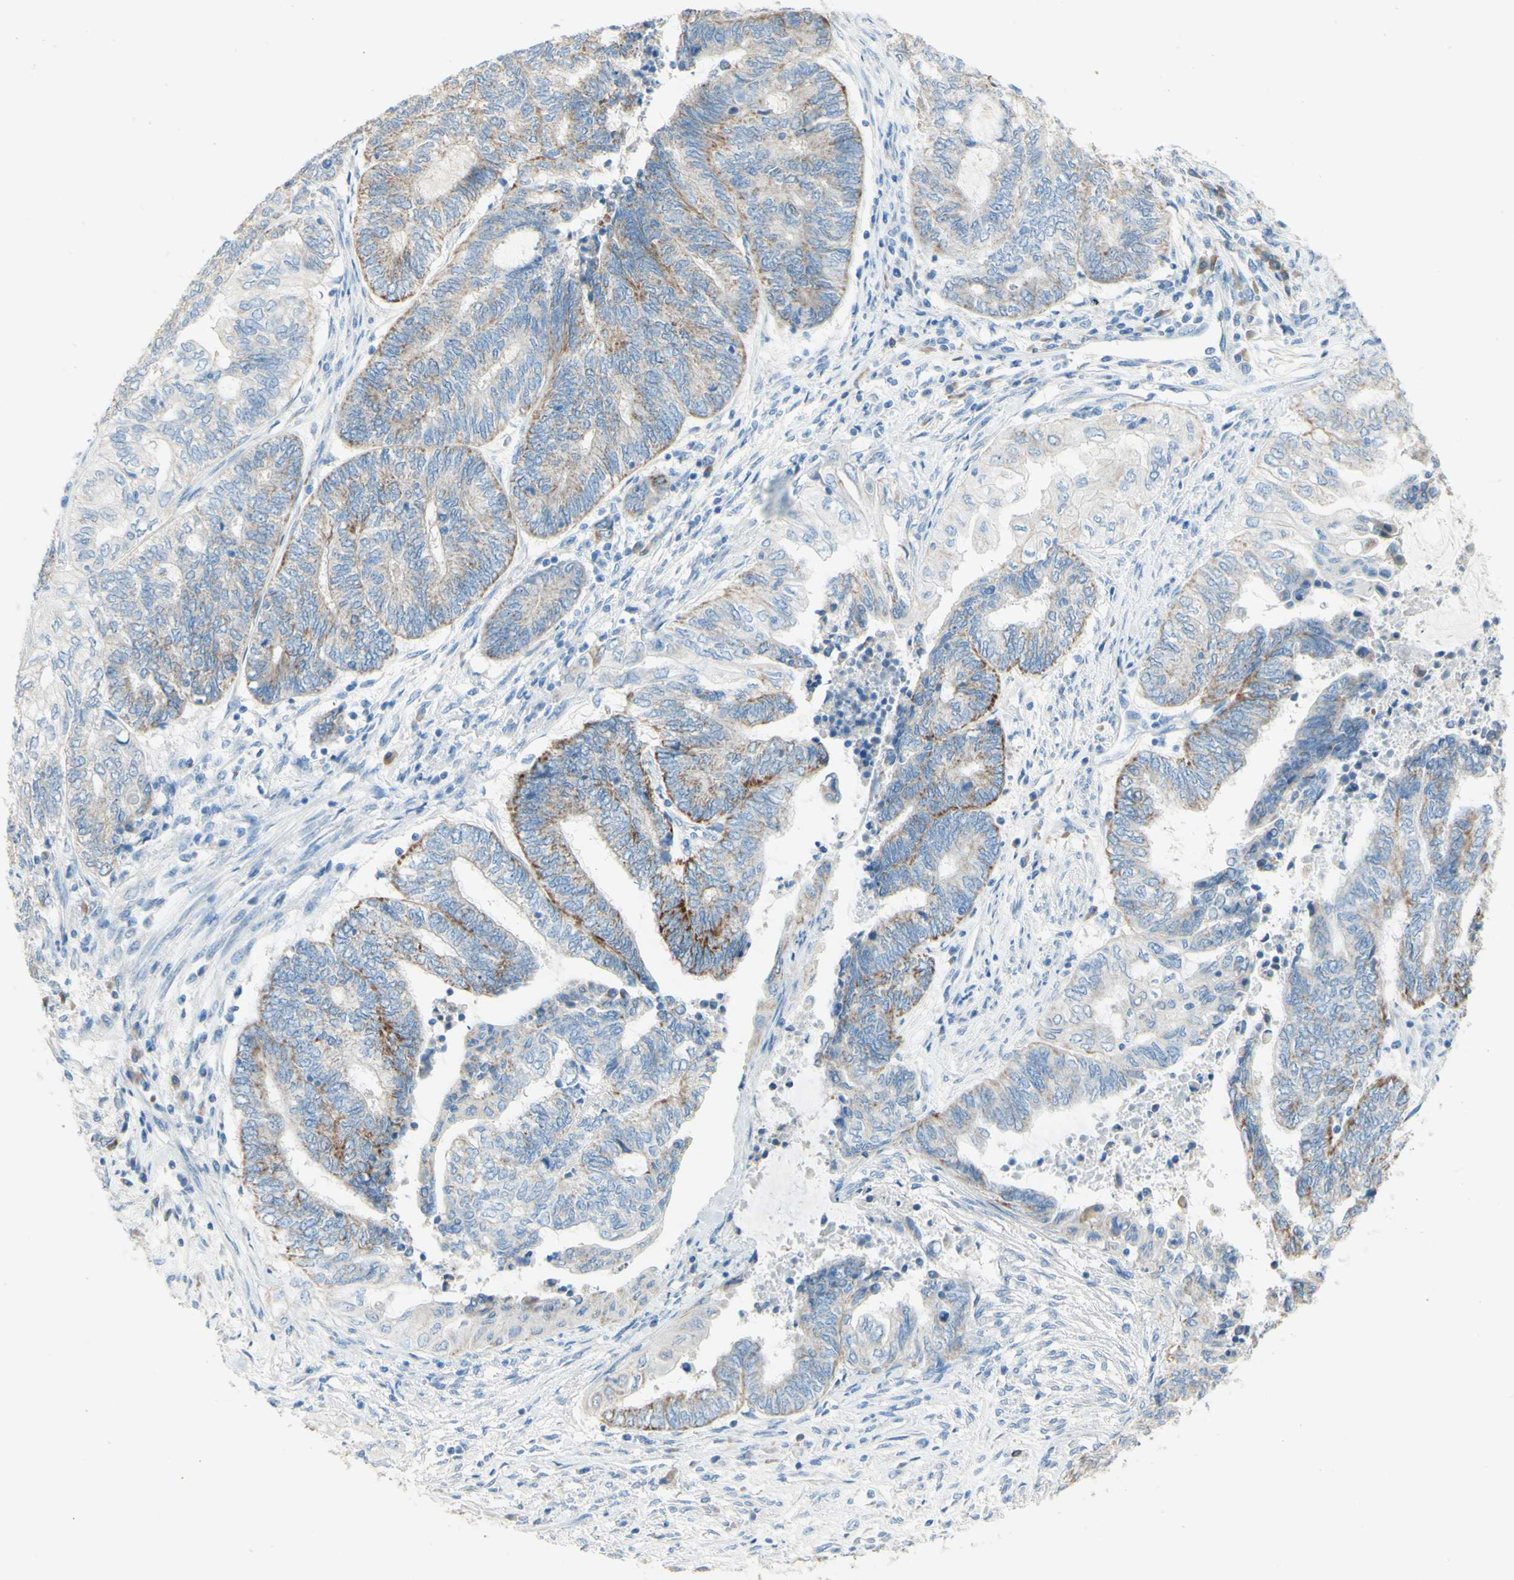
{"staining": {"intensity": "moderate", "quantity": "<25%", "location": "cytoplasmic/membranous"}, "tissue": "endometrial cancer", "cell_type": "Tumor cells", "image_type": "cancer", "snomed": [{"axis": "morphology", "description": "Adenocarcinoma, NOS"}, {"axis": "topography", "description": "Uterus"}, {"axis": "topography", "description": "Endometrium"}], "caption": "About <25% of tumor cells in human endometrial cancer (adenocarcinoma) show moderate cytoplasmic/membranous protein staining as visualized by brown immunohistochemical staining.", "gene": "ACADL", "patient": {"sex": "female", "age": 70}}